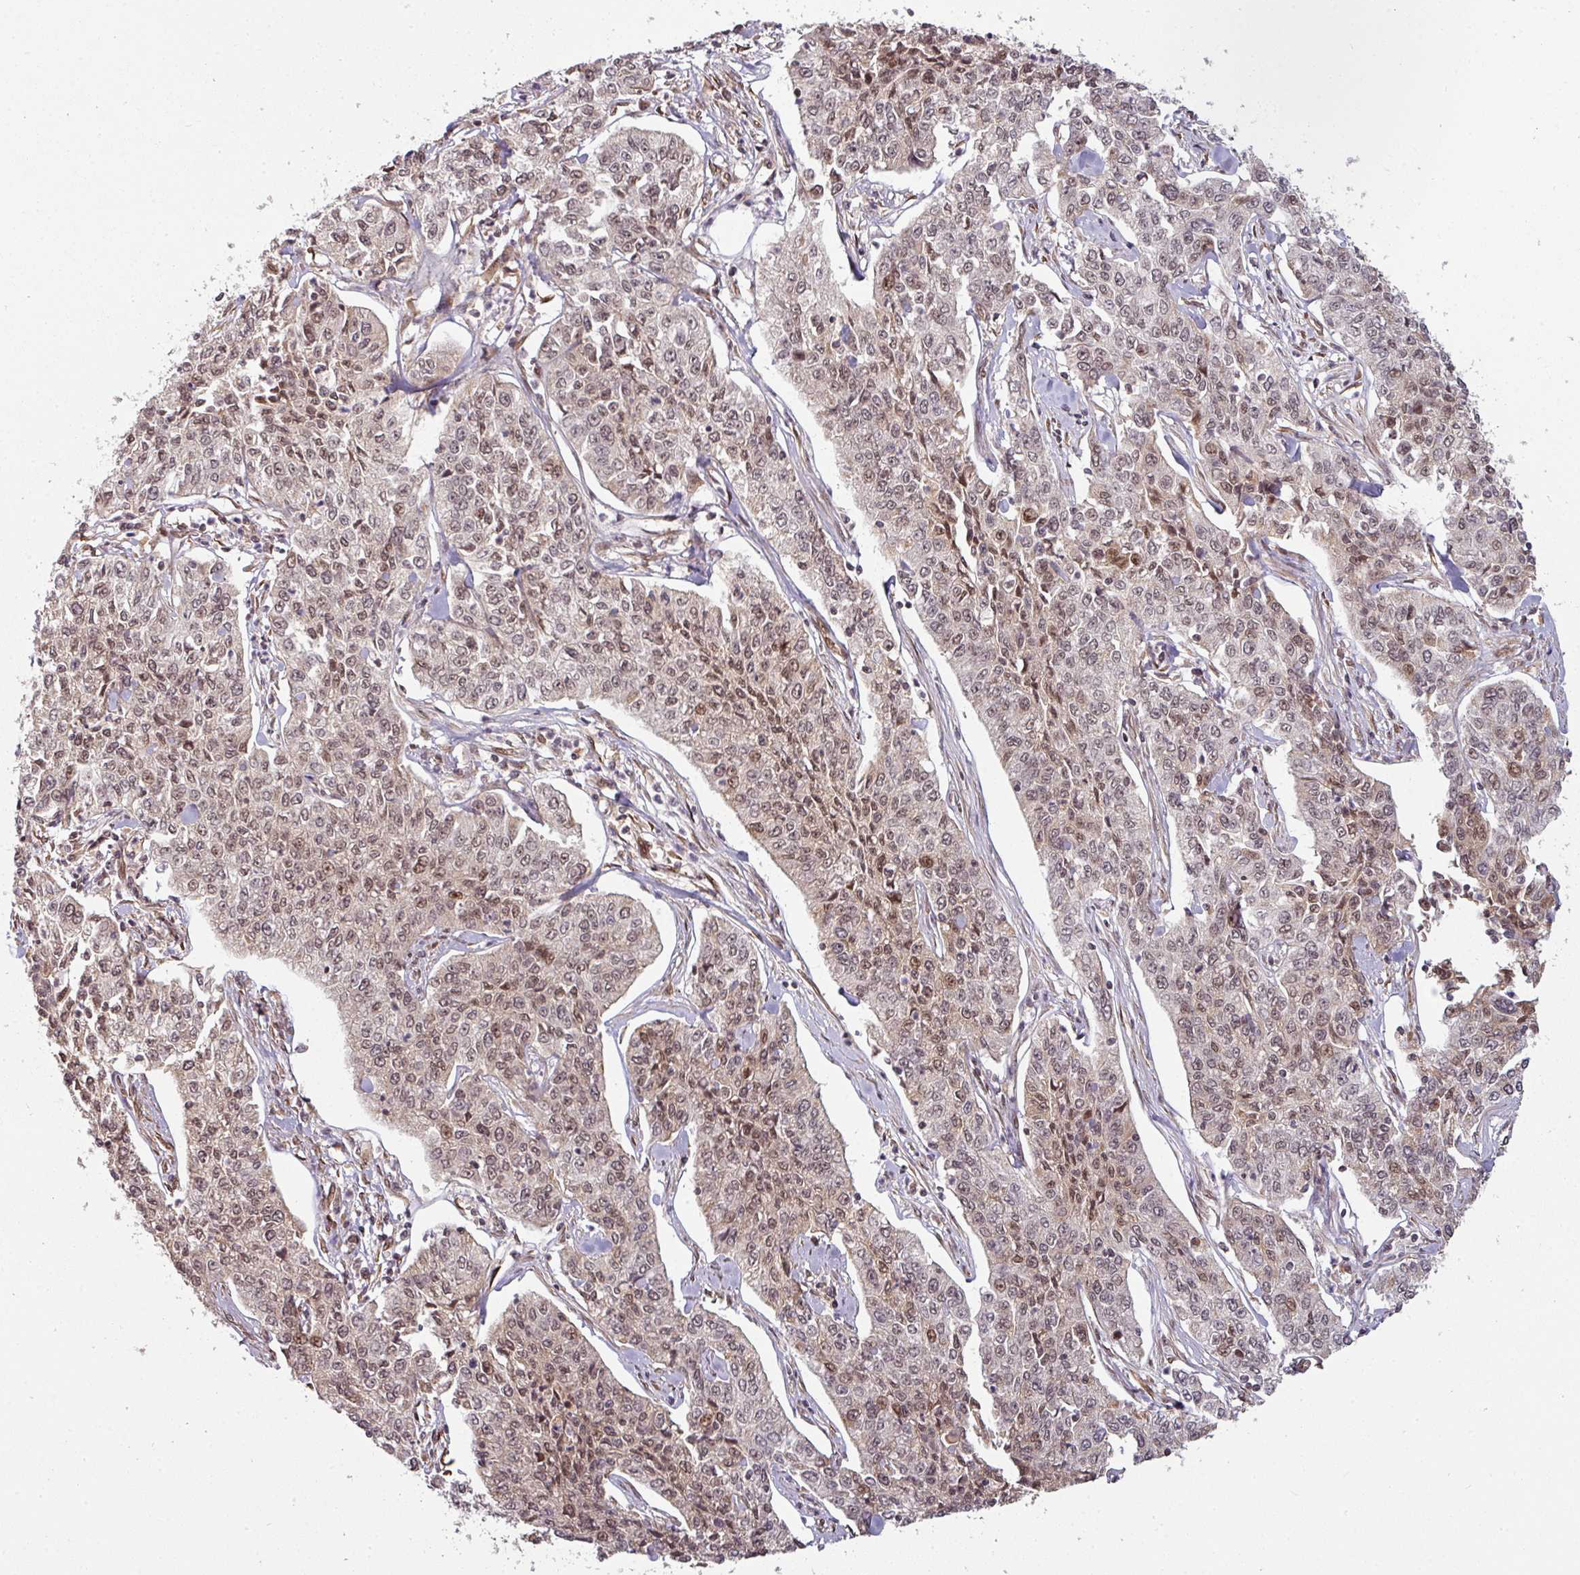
{"staining": {"intensity": "moderate", "quantity": ">75%", "location": "nuclear"}, "tissue": "cervical cancer", "cell_type": "Tumor cells", "image_type": "cancer", "snomed": [{"axis": "morphology", "description": "Squamous cell carcinoma, NOS"}, {"axis": "topography", "description": "Cervix"}], "caption": "Approximately >75% of tumor cells in human cervical cancer (squamous cell carcinoma) demonstrate moderate nuclear protein positivity as visualized by brown immunohistochemical staining.", "gene": "SIK3", "patient": {"sex": "female", "age": 35}}